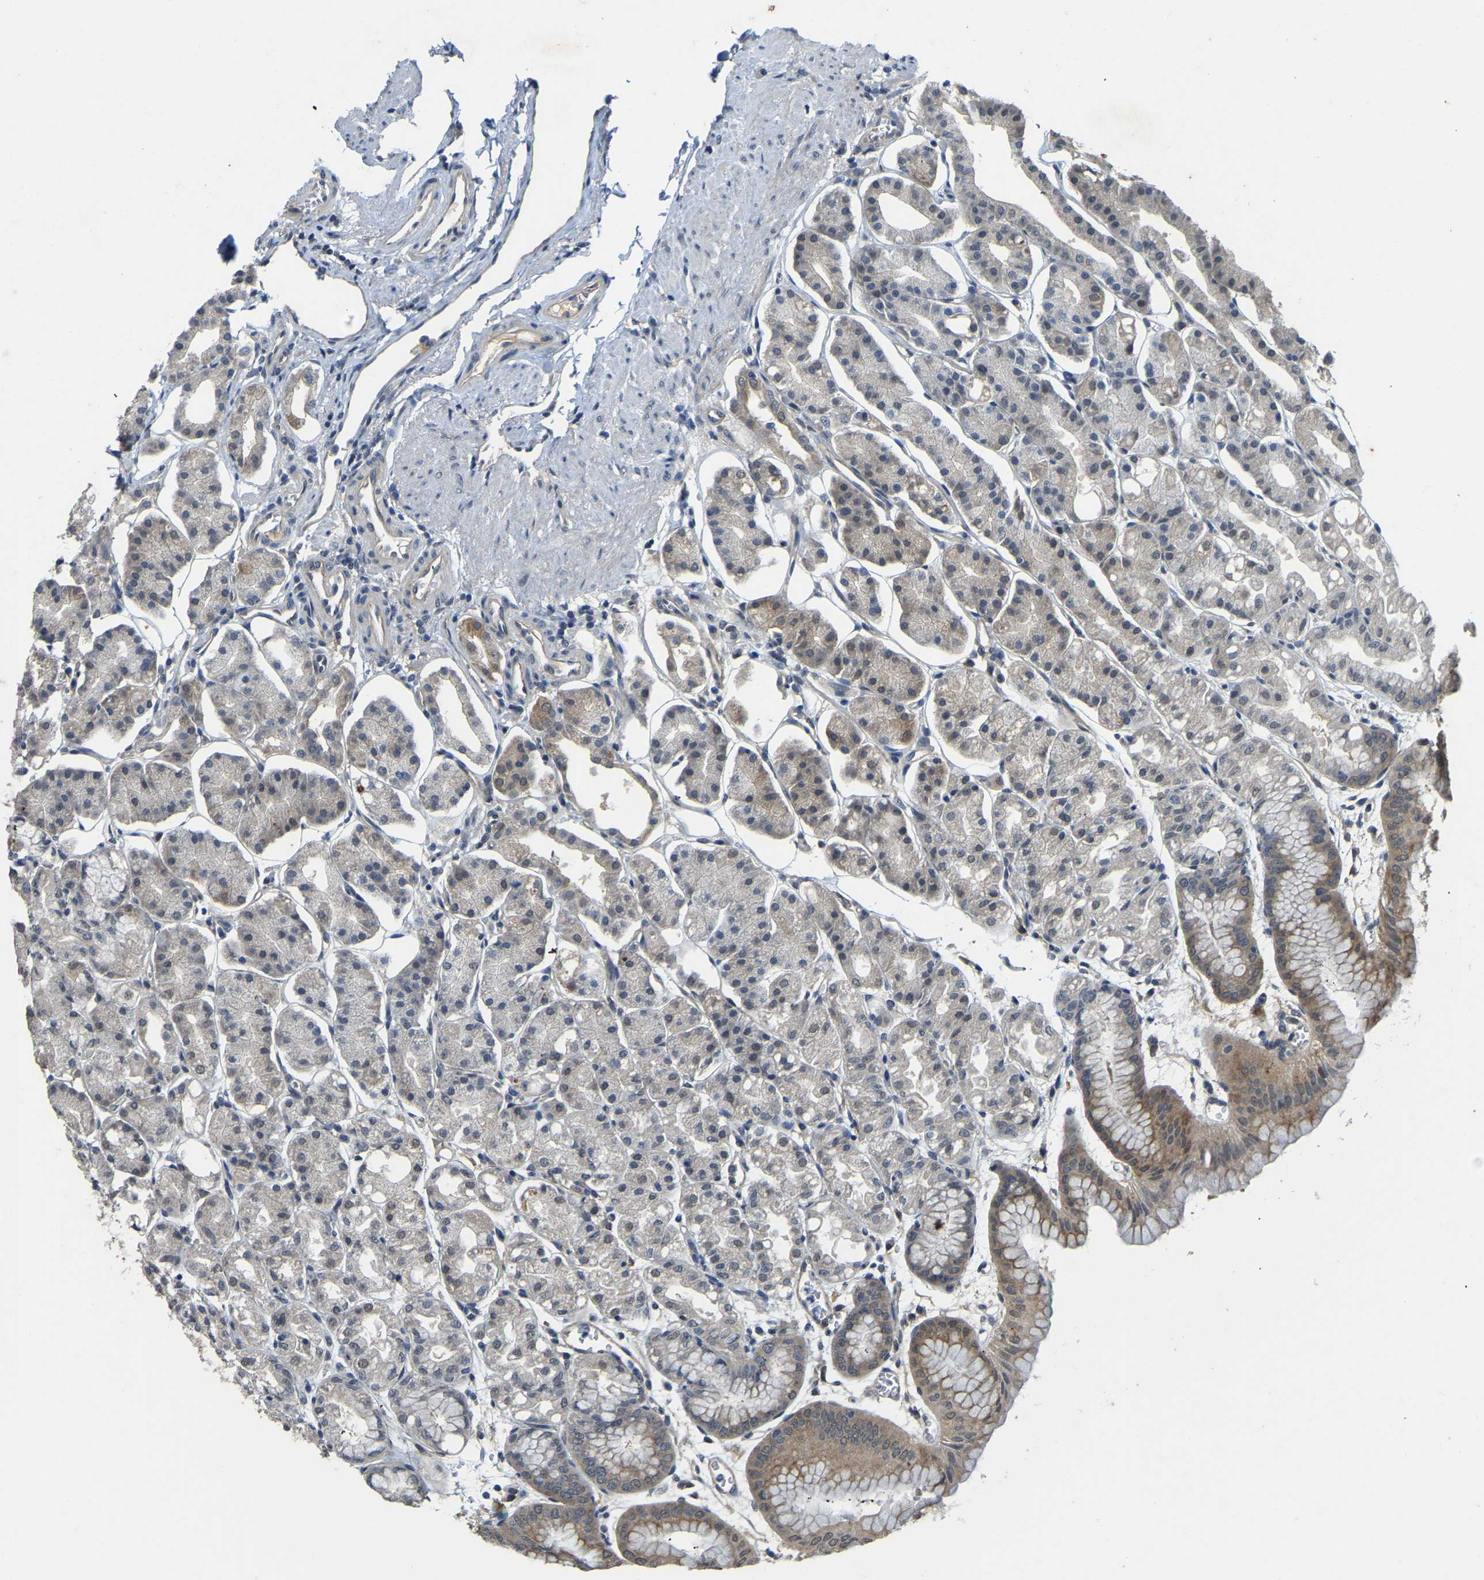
{"staining": {"intensity": "moderate", "quantity": "<25%", "location": "cytoplasmic/membranous"}, "tissue": "stomach", "cell_type": "Glandular cells", "image_type": "normal", "snomed": [{"axis": "morphology", "description": "Normal tissue, NOS"}, {"axis": "topography", "description": "Stomach, lower"}], "caption": "Immunohistochemical staining of unremarkable human stomach exhibits <25% levels of moderate cytoplasmic/membranous protein staining in about <25% of glandular cells.", "gene": "AHNAK", "patient": {"sex": "male", "age": 71}}